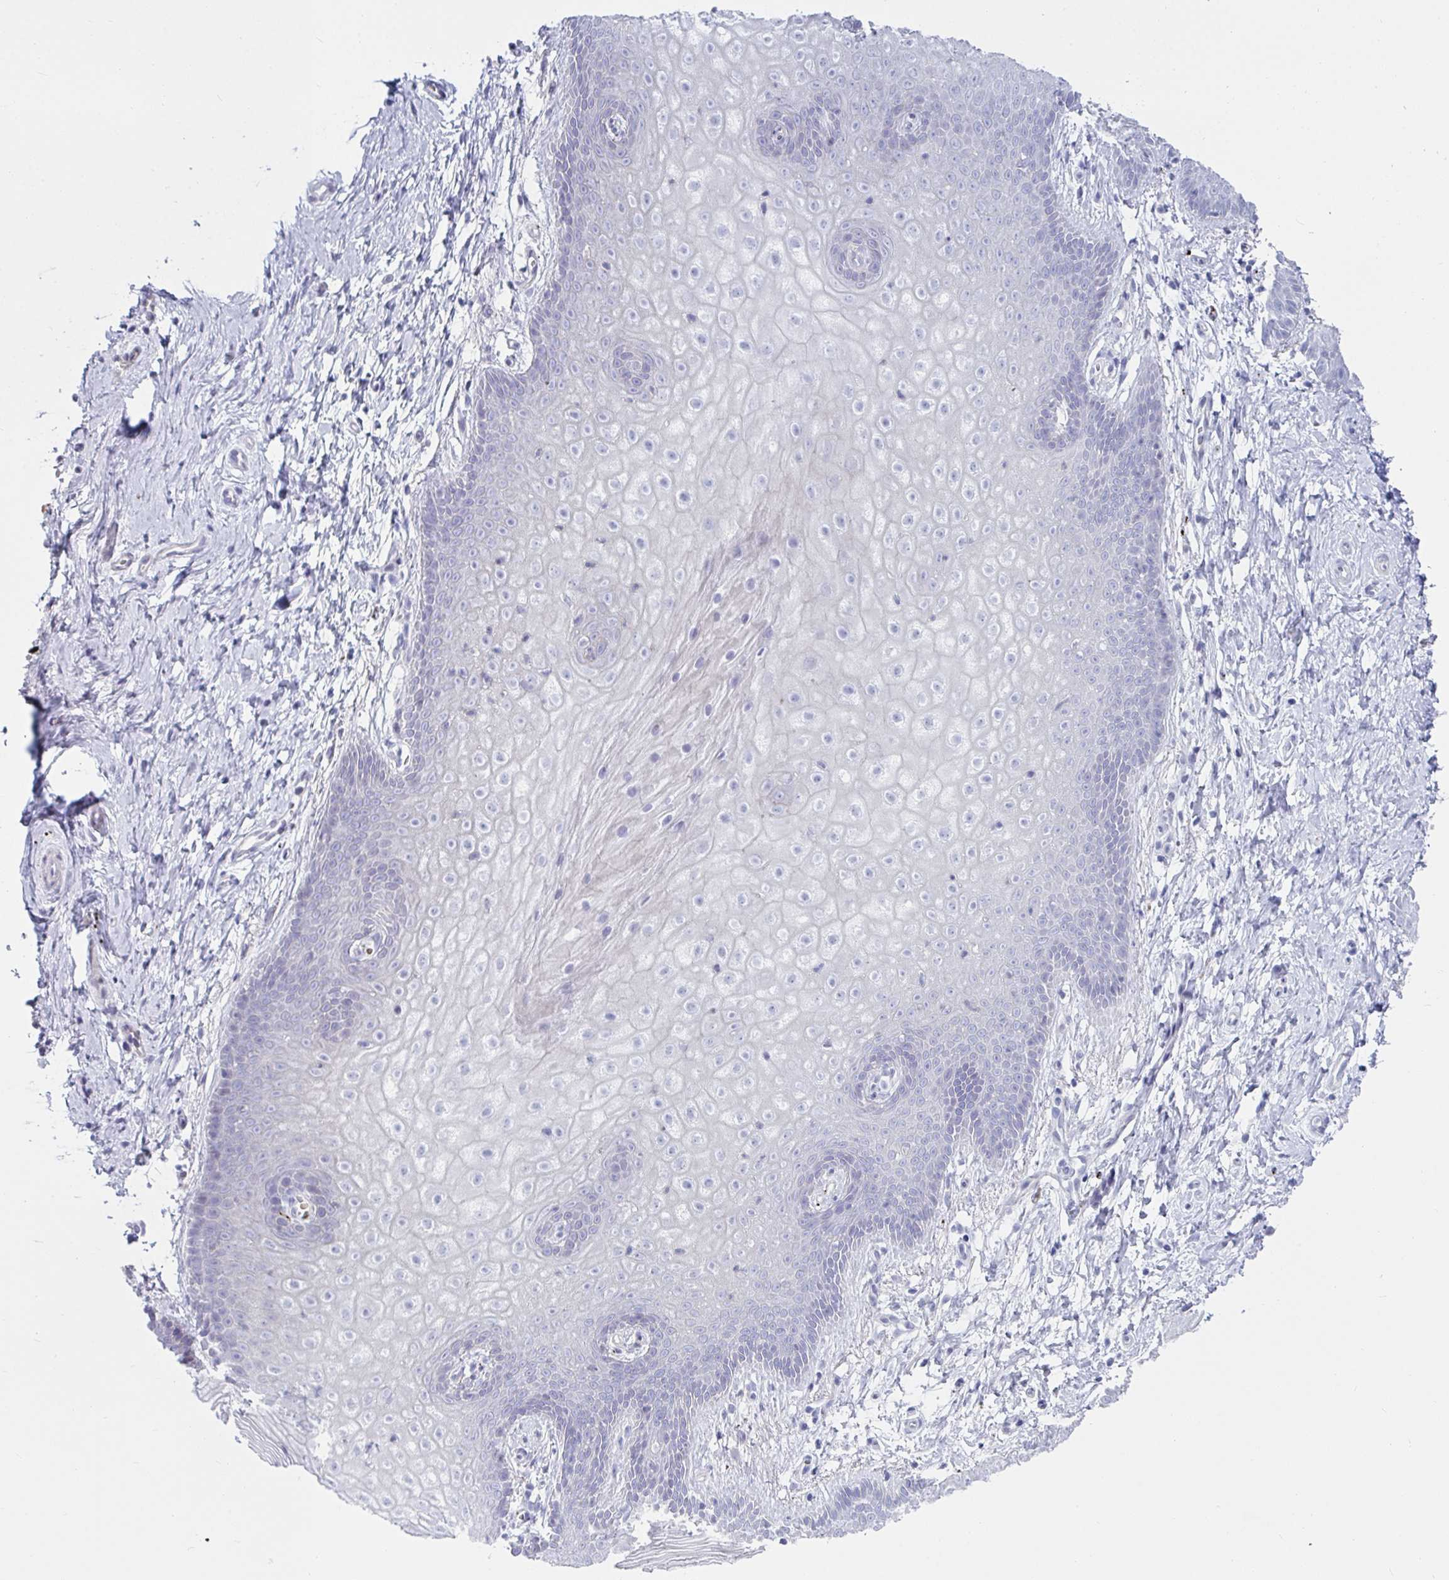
{"staining": {"intensity": "negative", "quantity": "none", "location": "none"}, "tissue": "vagina", "cell_type": "Squamous epithelial cells", "image_type": "normal", "snomed": [{"axis": "morphology", "description": "Normal tissue, NOS"}, {"axis": "topography", "description": "Vagina"}], "caption": "Vagina stained for a protein using immunohistochemistry reveals no positivity squamous epithelial cells.", "gene": "NPY", "patient": {"sex": "female", "age": 38}}